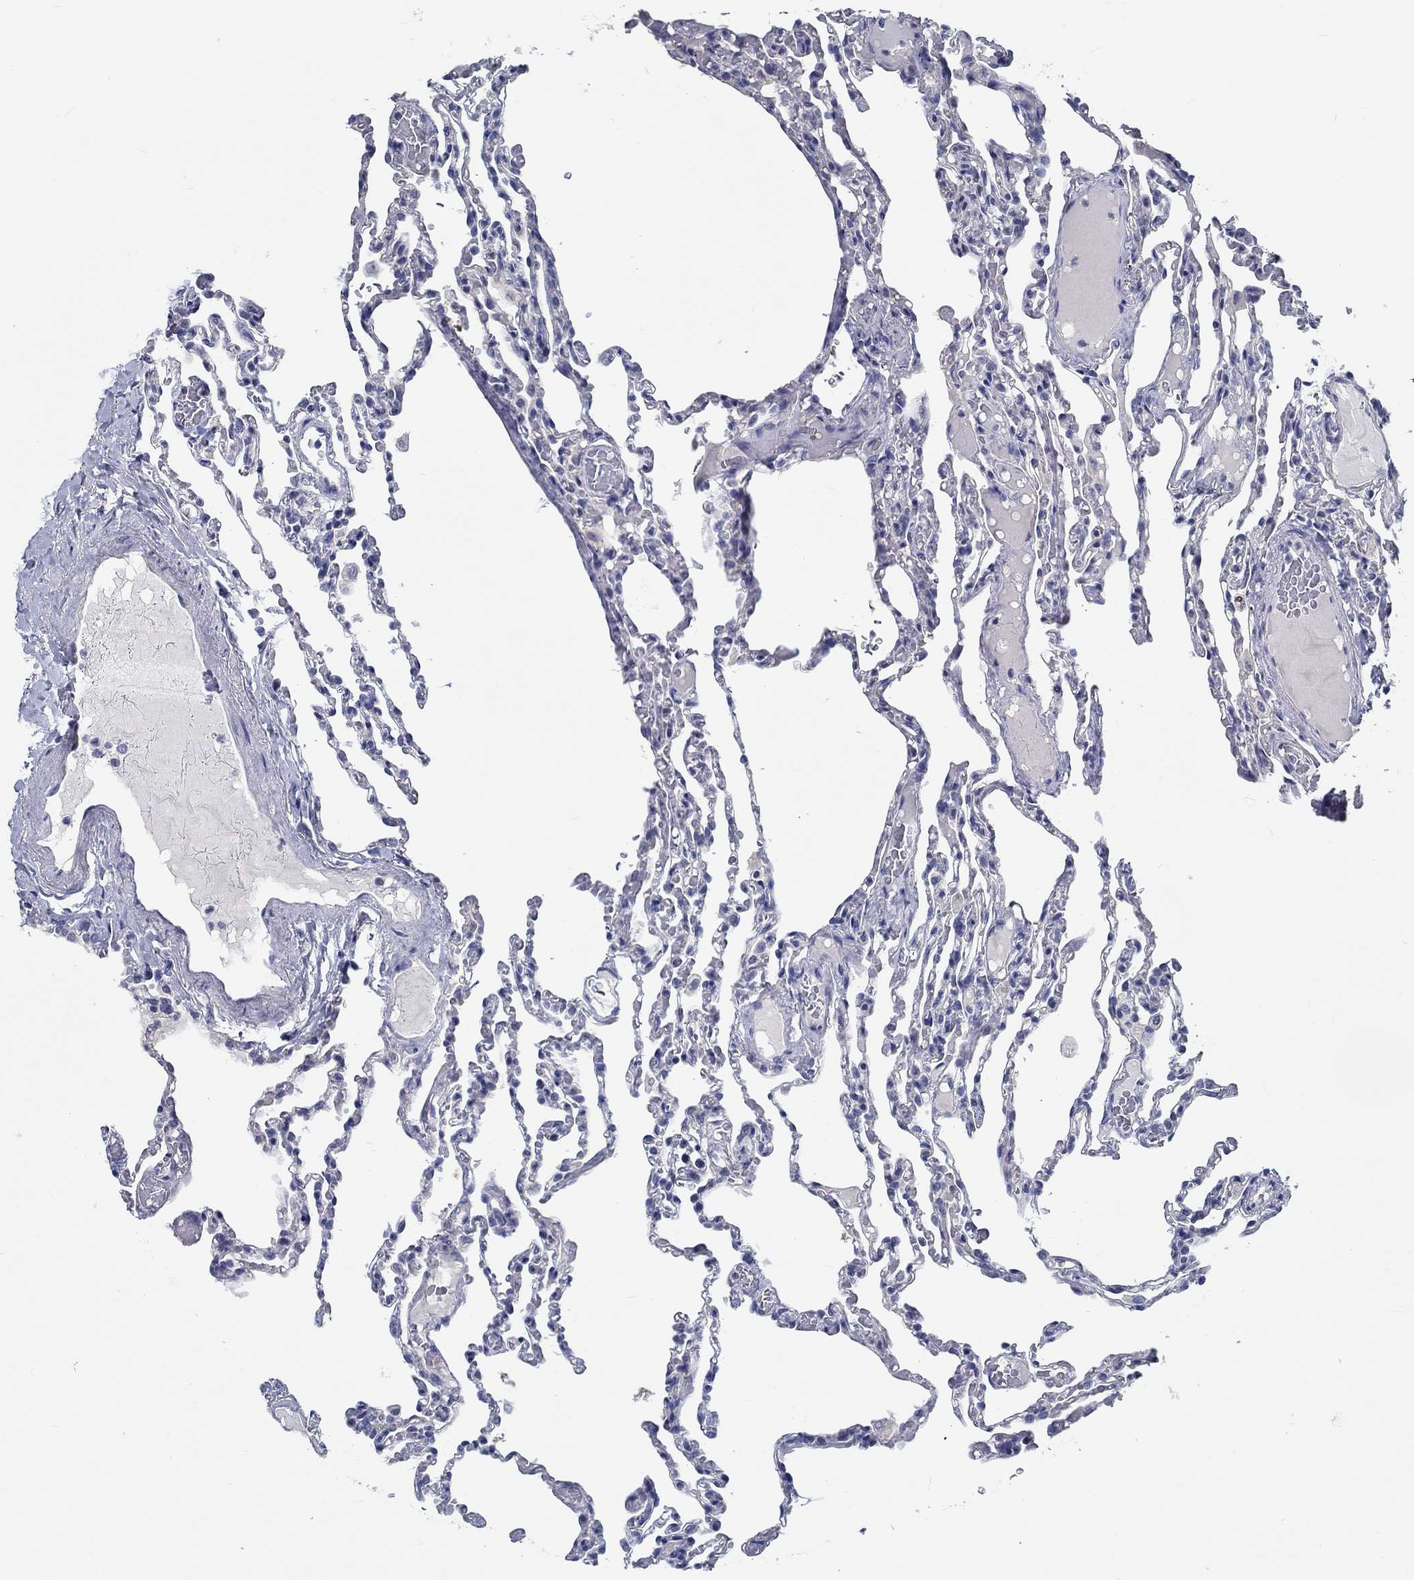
{"staining": {"intensity": "negative", "quantity": "none", "location": "none"}, "tissue": "lung", "cell_type": "Alveolar cells", "image_type": "normal", "snomed": [{"axis": "morphology", "description": "Normal tissue, NOS"}, {"axis": "topography", "description": "Lung"}], "caption": "Photomicrograph shows no protein positivity in alveolar cells of normal lung. Nuclei are stained in blue.", "gene": "MYBPC1", "patient": {"sex": "female", "age": 43}}